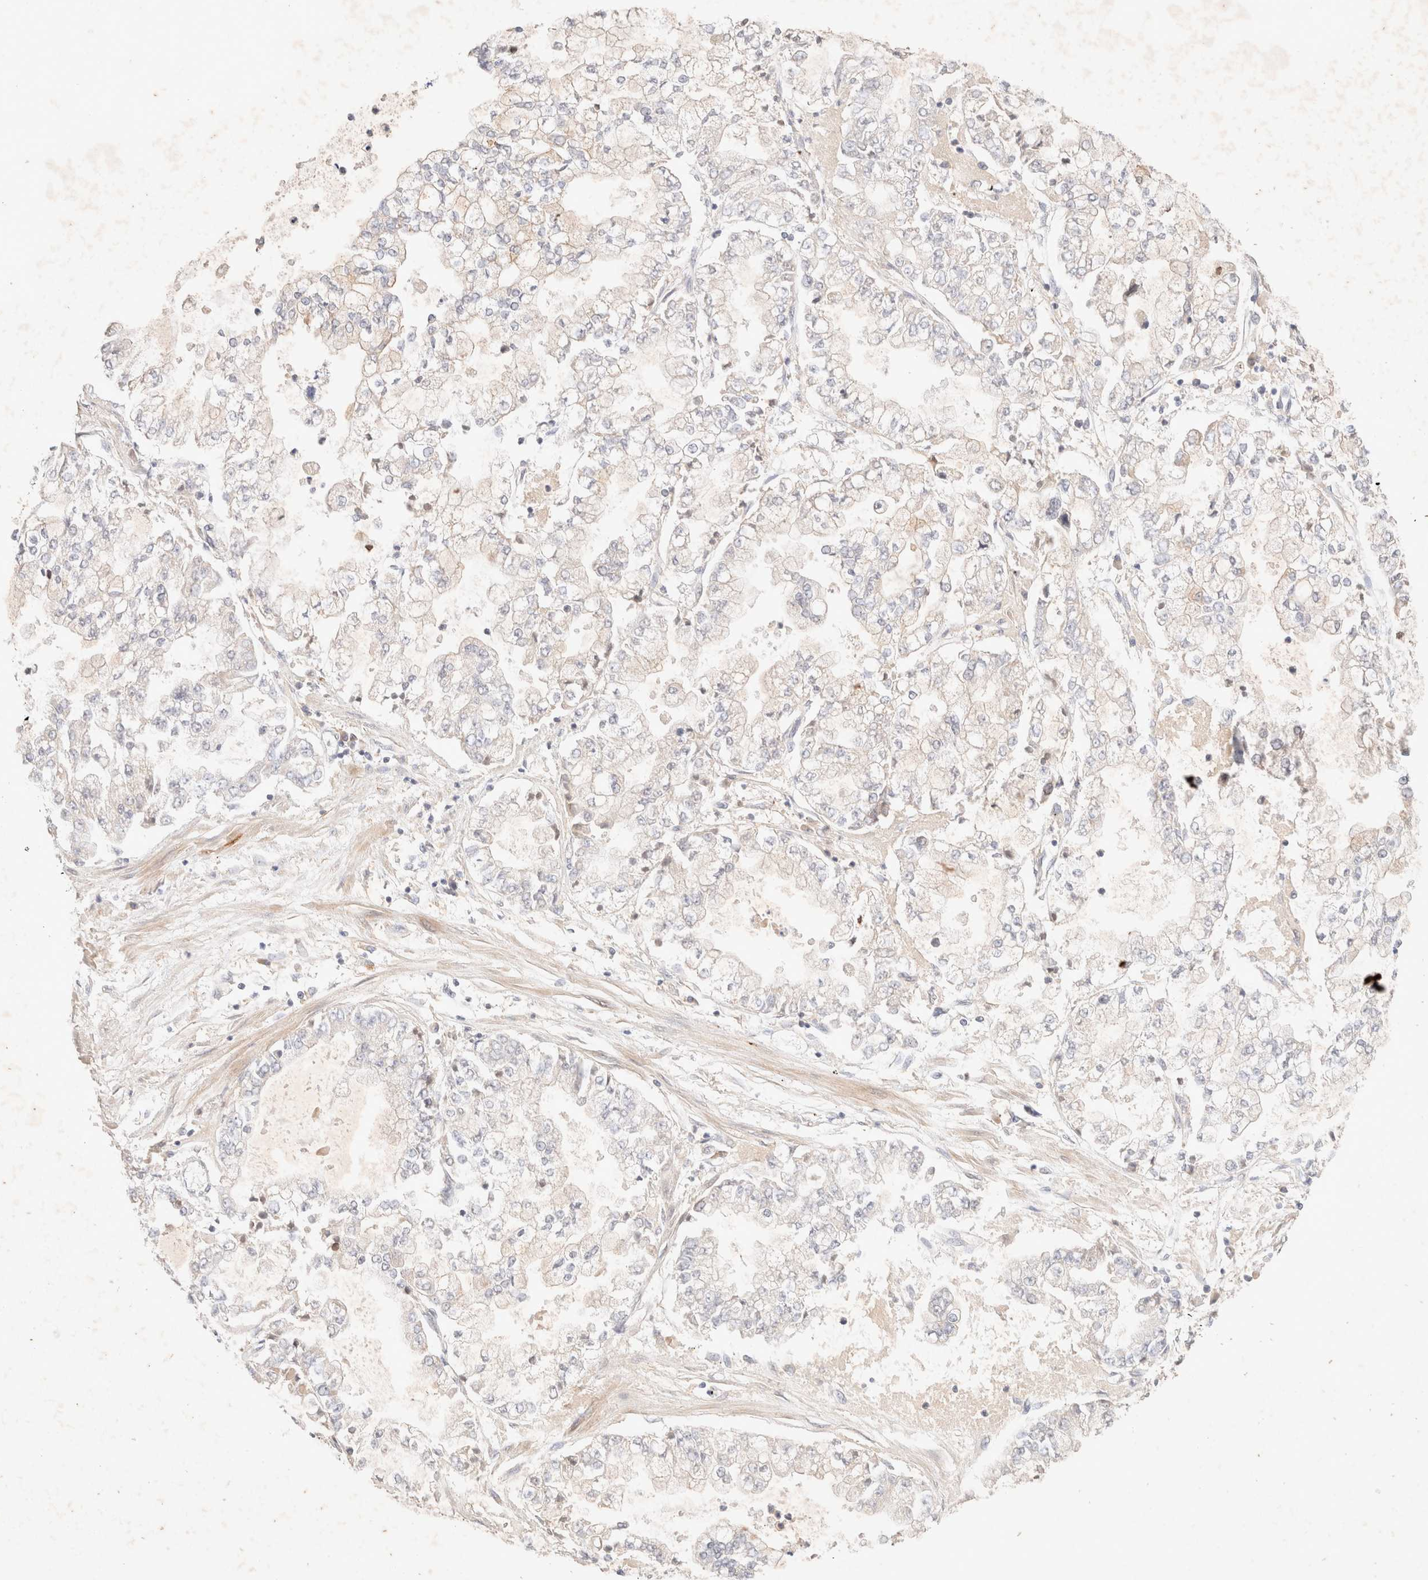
{"staining": {"intensity": "negative", "quantity": "none", "location": "none"}, "tissue": "stomach cancer", "cell_type": "Tumor cells", "image_type": "cancer", "snomed": [{"axis": "morphology", "description": "Adenocarcinoma, NOS"}, {"axis": "topography", "description": "Stomach"}], "caption": "Human stomach cancer (adenocarcinoma) stained for a protein using IHC displays no positivity in tumor cells.", "gene": "SARM1", "patient": {"sex": "male", "age": 76}}